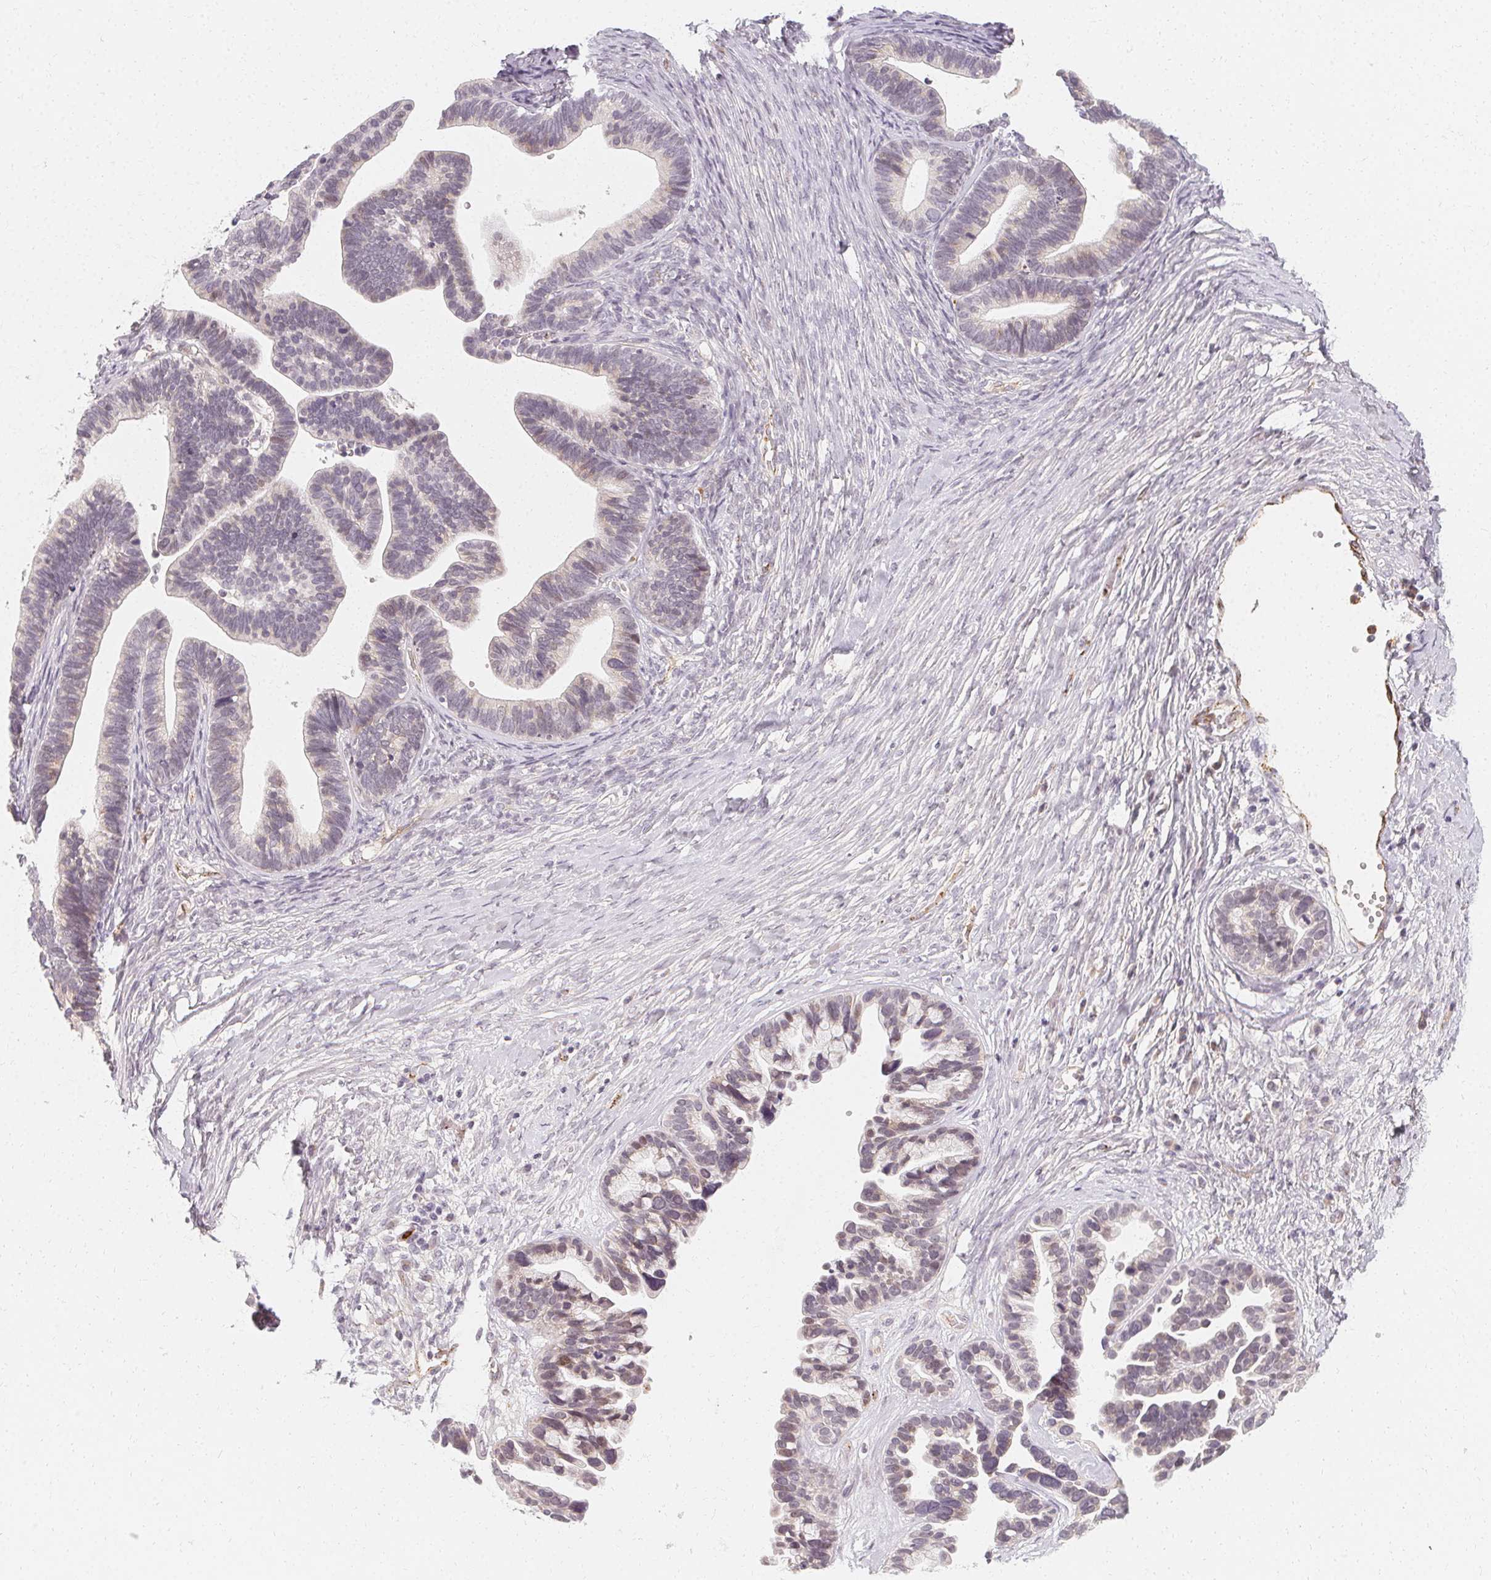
{"staining": {"intensity": "weak", "quantity": "<25%", "location": "nuclear"}, "tissue": "ovarian cancer", "cell_type": "Tumor cells", "image_type": "cancer", "snomed": [{"axis": "morphology", "description": "Cystadenocarcinoma, serous, NOS"}, {"axis": "topography", "description": "Ovary"}], "caption": "The micrograph reveals no staining of tumor cells in serous cystadenocarcinoma (ovarian).", "gene": "CLCNKB", "patient": {"sex": "female", "age": 56}}